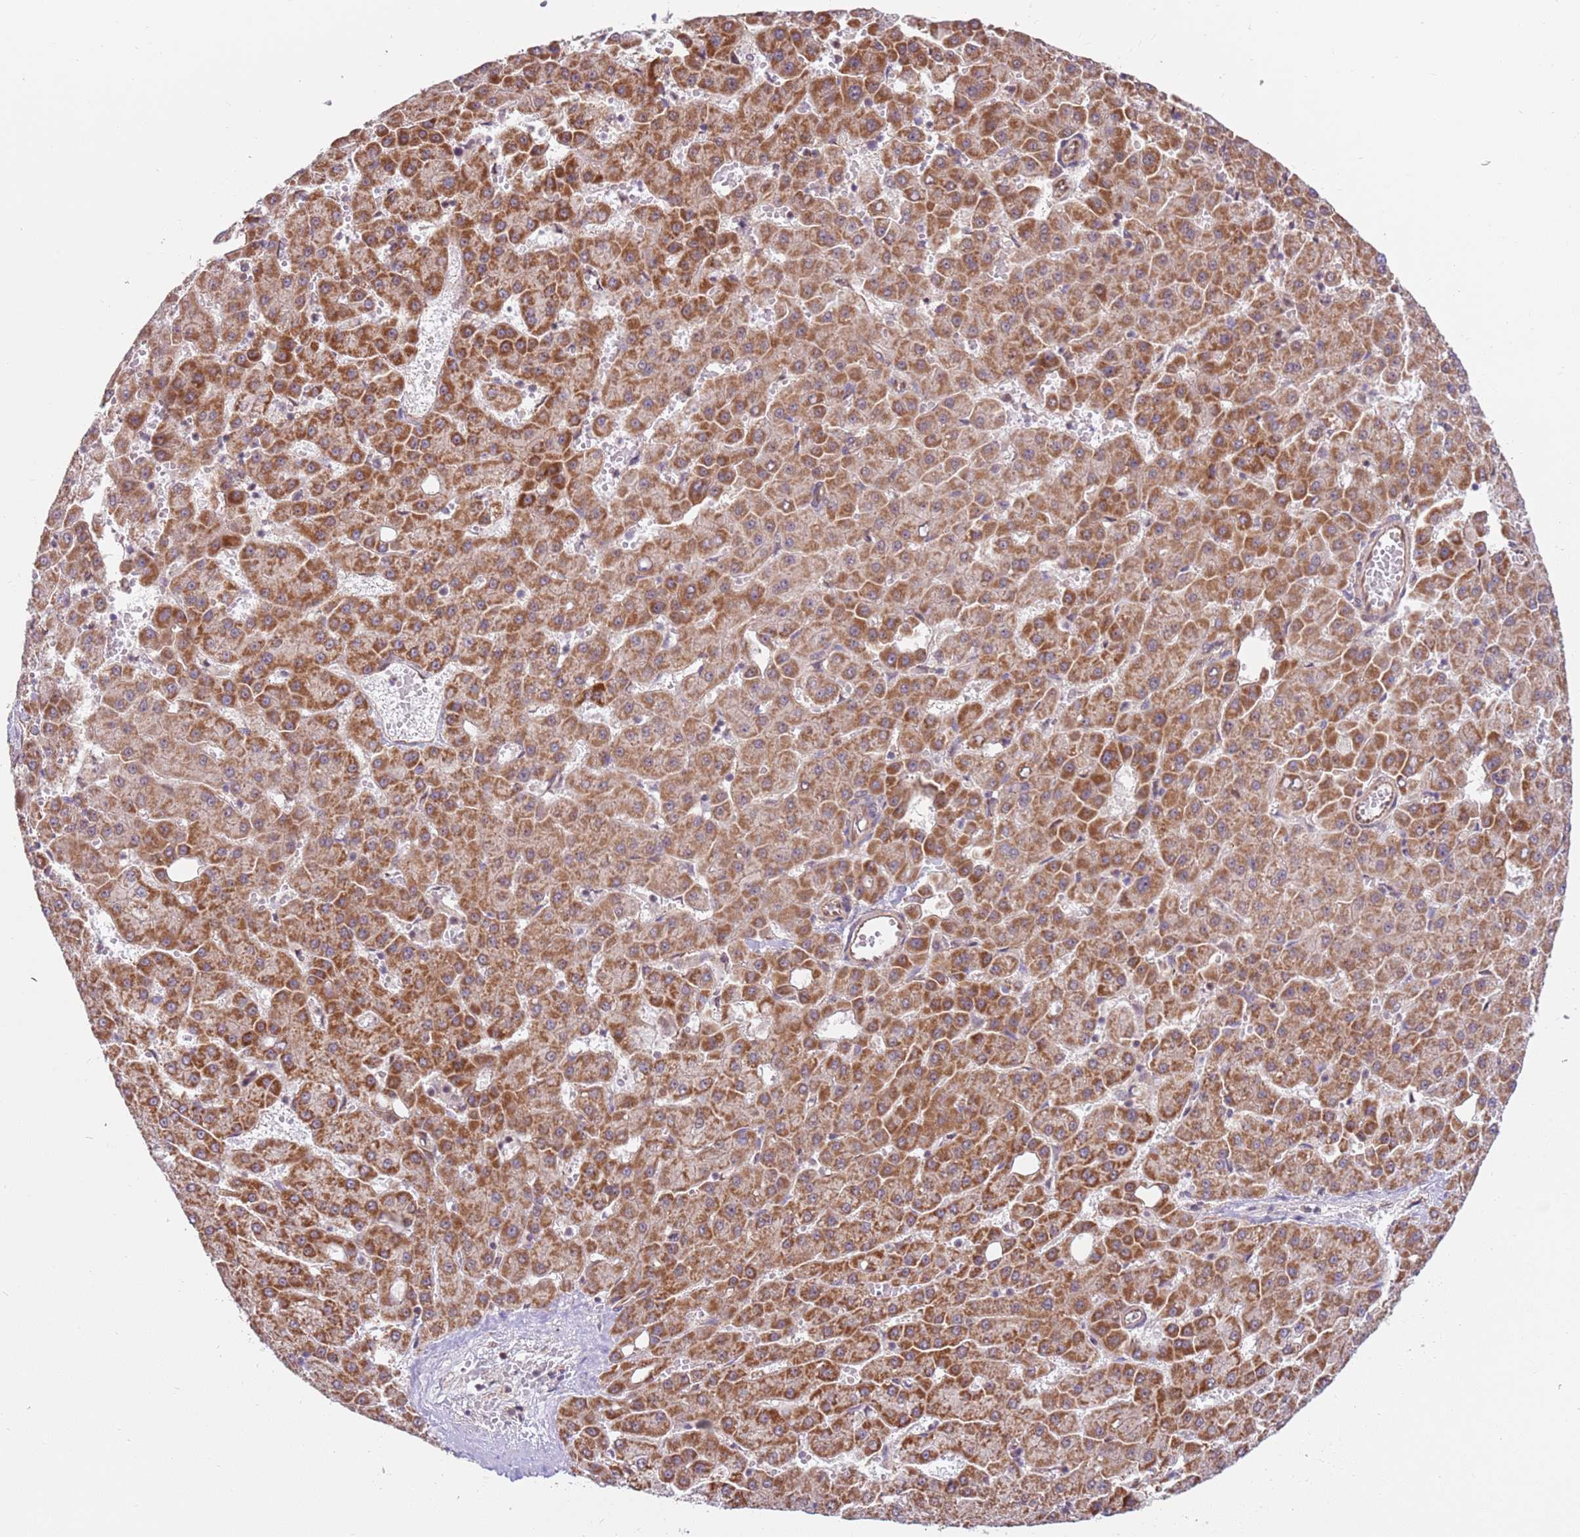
{"staining": {"intensity": "moderate", "quantity": ">75%", "location": "cytoplasmic/membranous"}, "tissue": "liver cancer", "cell_type": "Tumor cells", "image_type": "cancer", "snomed": [{"axis": "morphology", "description": "Carcinoma, Hepatocellular, NOS"}, {"axis": "topography", "description": "Liver"}], "caption": "The photomicrograph reveals a brown stain indicating the presence of a protein in the cytoplasmic/membranous of tumor cells in liver cancer.", "gene": "DCAF4", "patient": {"sex": "male", "age": 47}}